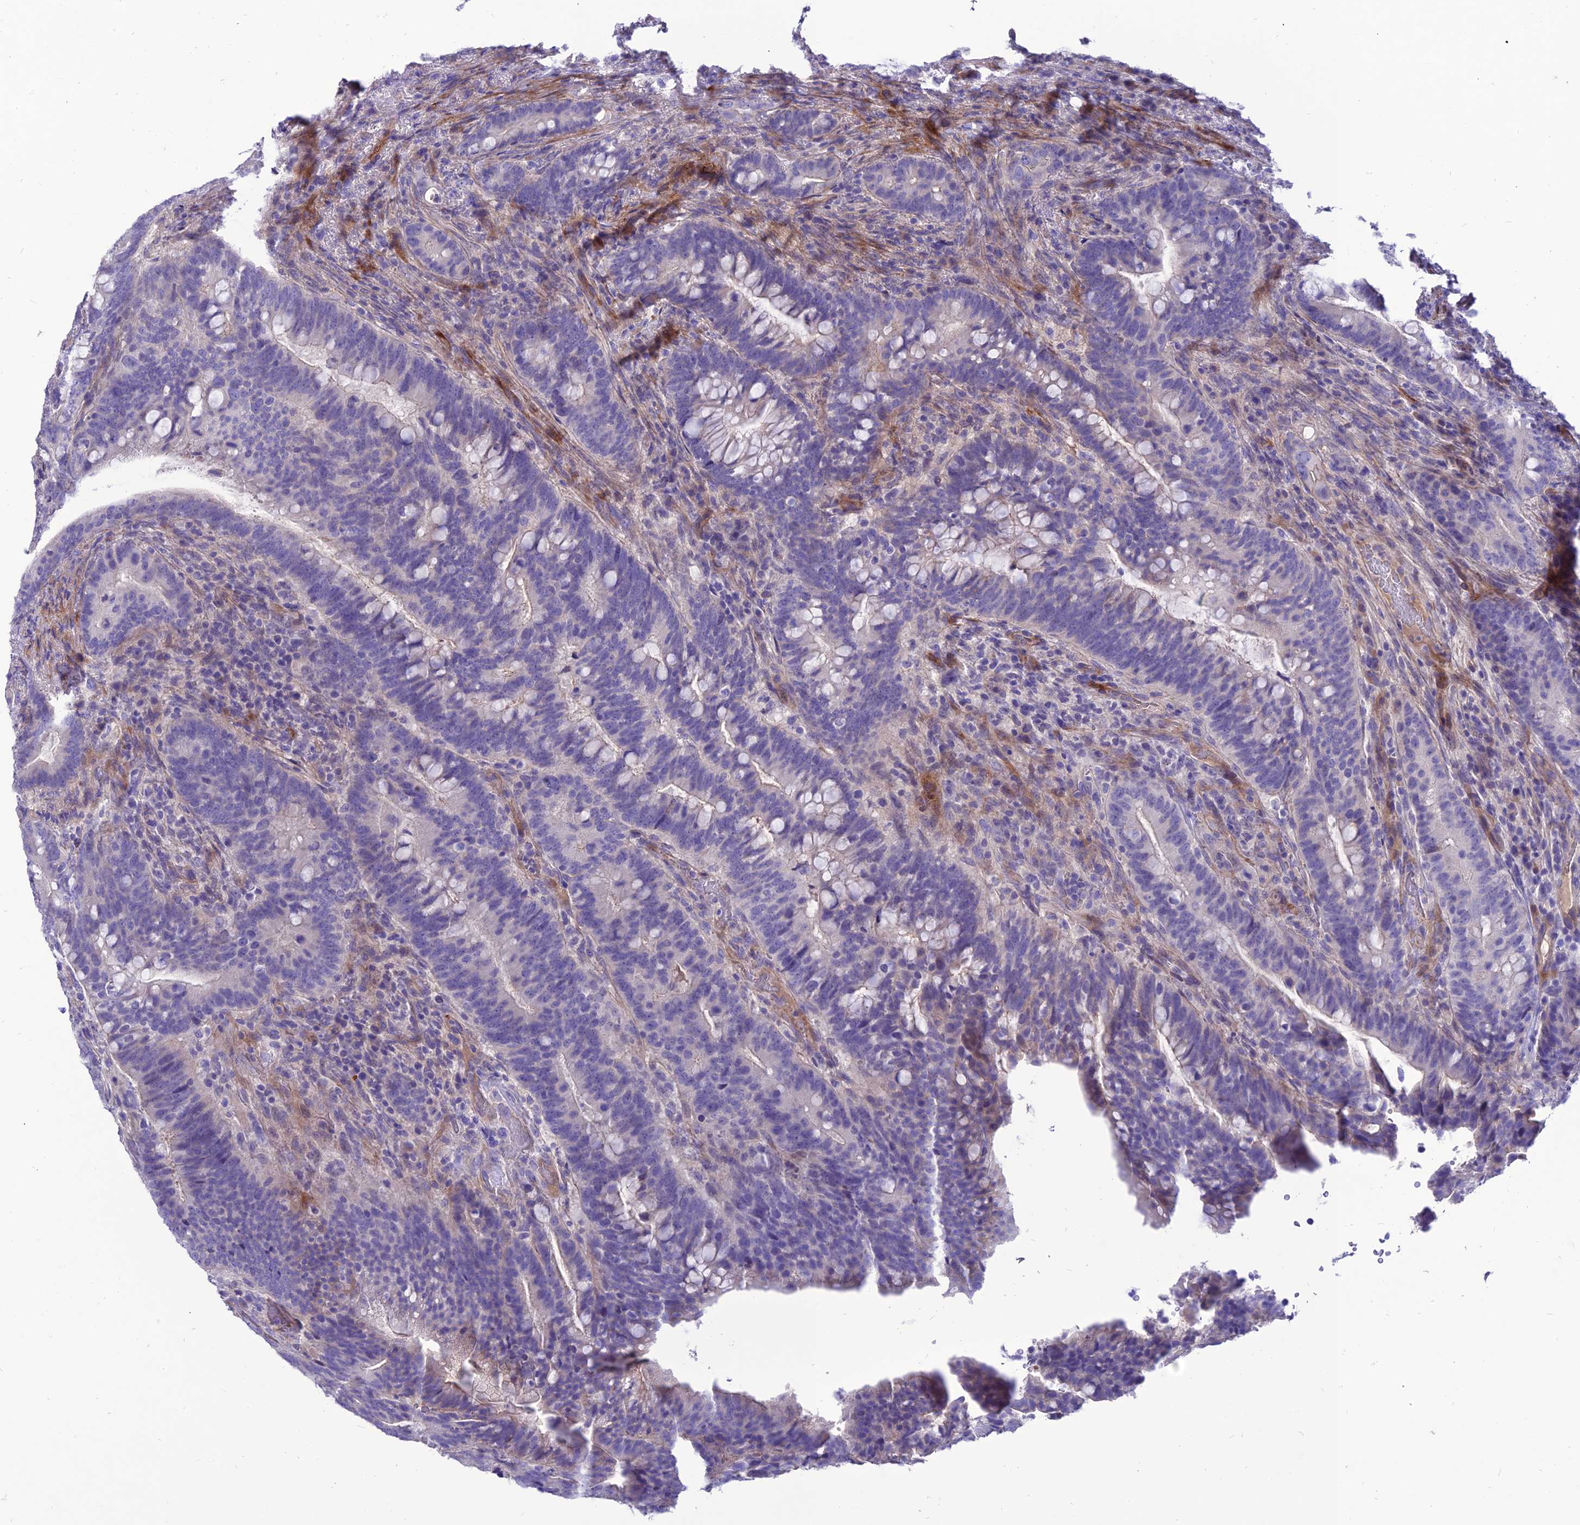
{"staining": {"intensity": "negative", "quantity": "none", "location": "none"}, "tissue": "colorectal cancer", "cell_type": "Tumor cells", "image_type": "cancer", "snomed": [{"axis": "morphology", "description": "Adenocarcinoma, NOS"}, {"axis": "topography", "description": "Colon"}], "caption": "This is an immunohistochemistry micrograph of colorectal cancer. There is no expression in tumor cells.", "gene": "TEKT3", "patient": {"sex": "female", "age": 66}}